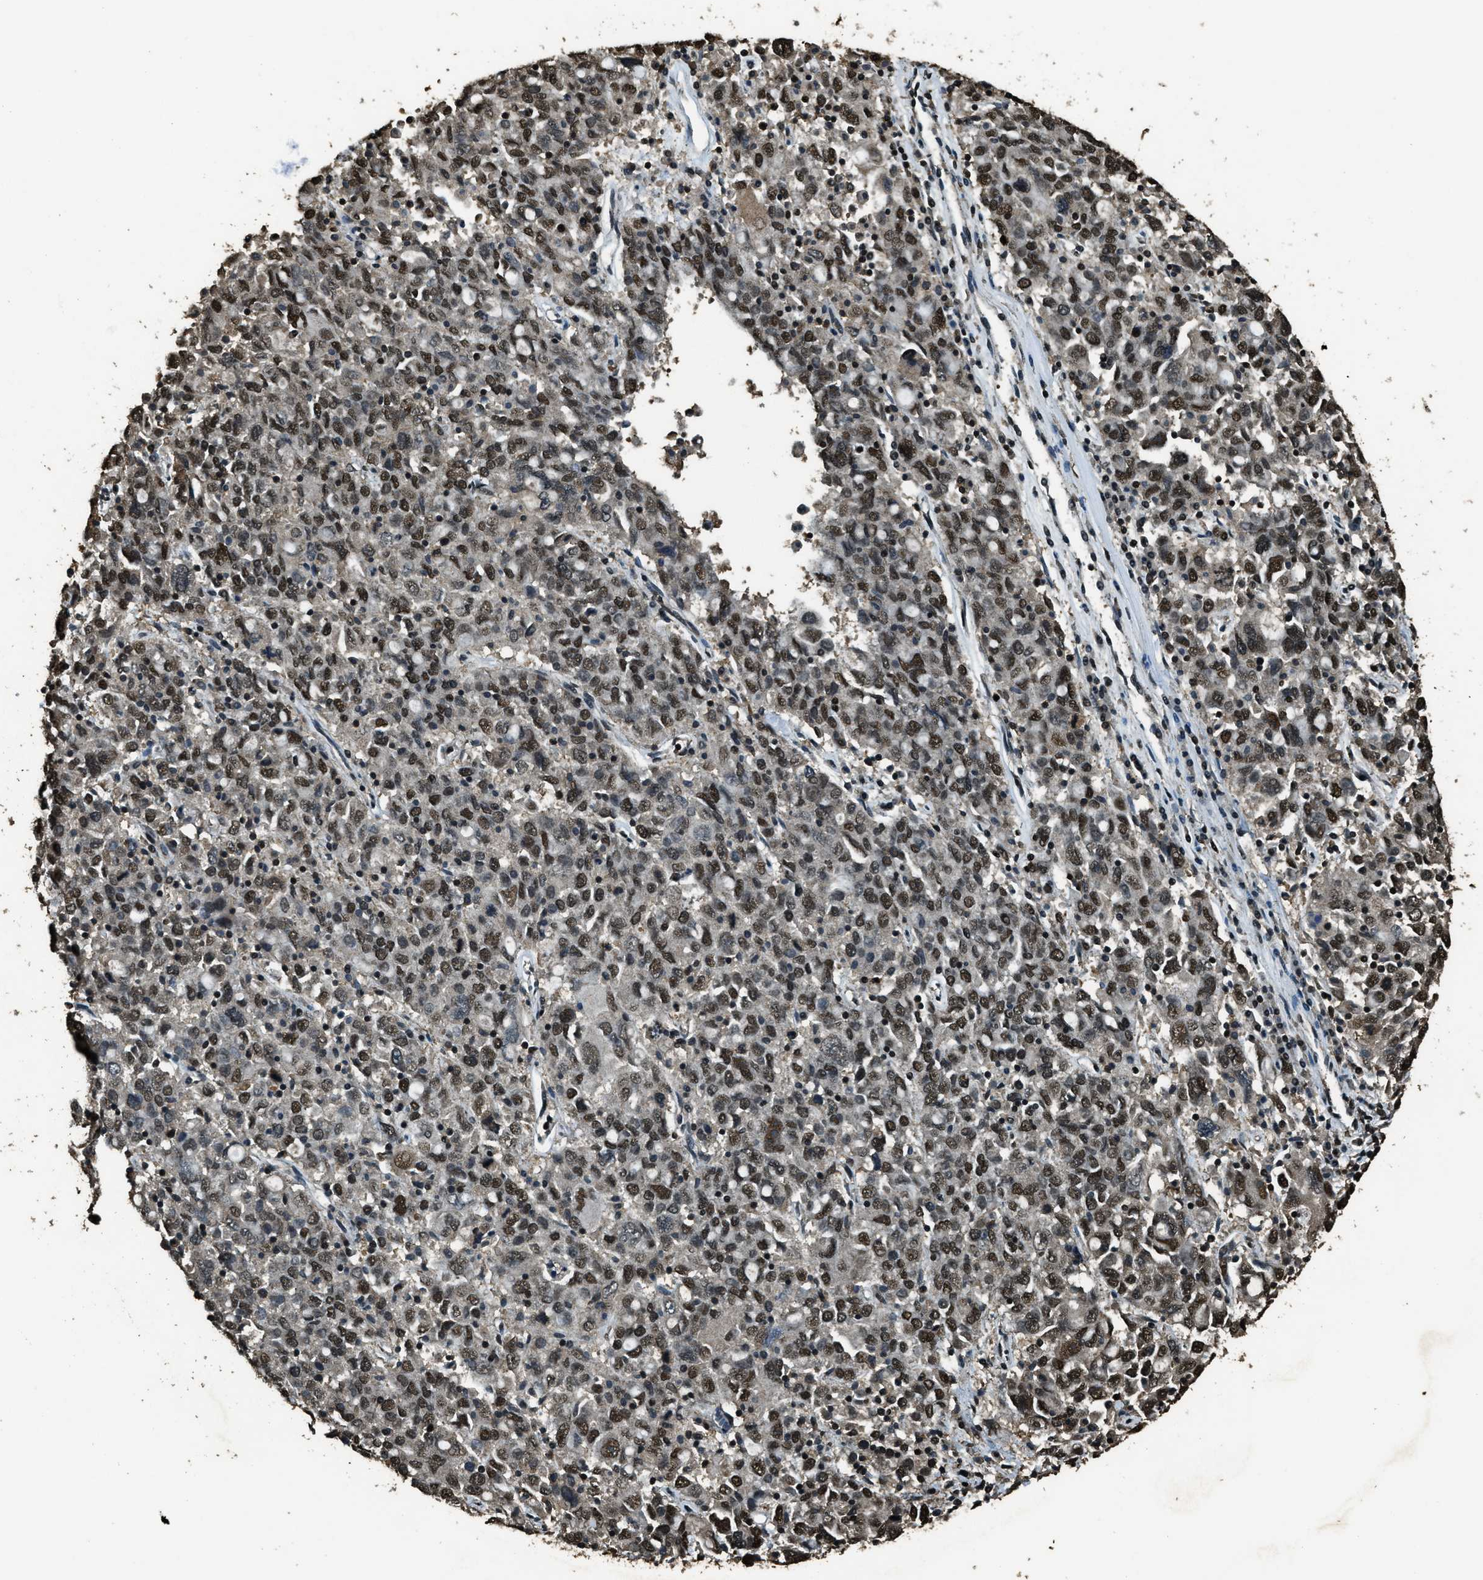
{"staining": {"intensity": "moderate", "quantity": ">75%", "location": "nuclear"}, "tissue": "ovarian cancer", "cell_type": "Tumor cells", "image_type": "cancer", "snomed": [{"axis": "morphology", "description": "Carcinoma, endometroid"}, {"axis": "topography", "description": "Ovary"}], "caption": "Moderate nuclear expression is identified in approximately >75% of tumor cells in endometroid carcinoma (ovarian).", "gene": "MYB", "patient": {"sex": "female", "age": 62}}